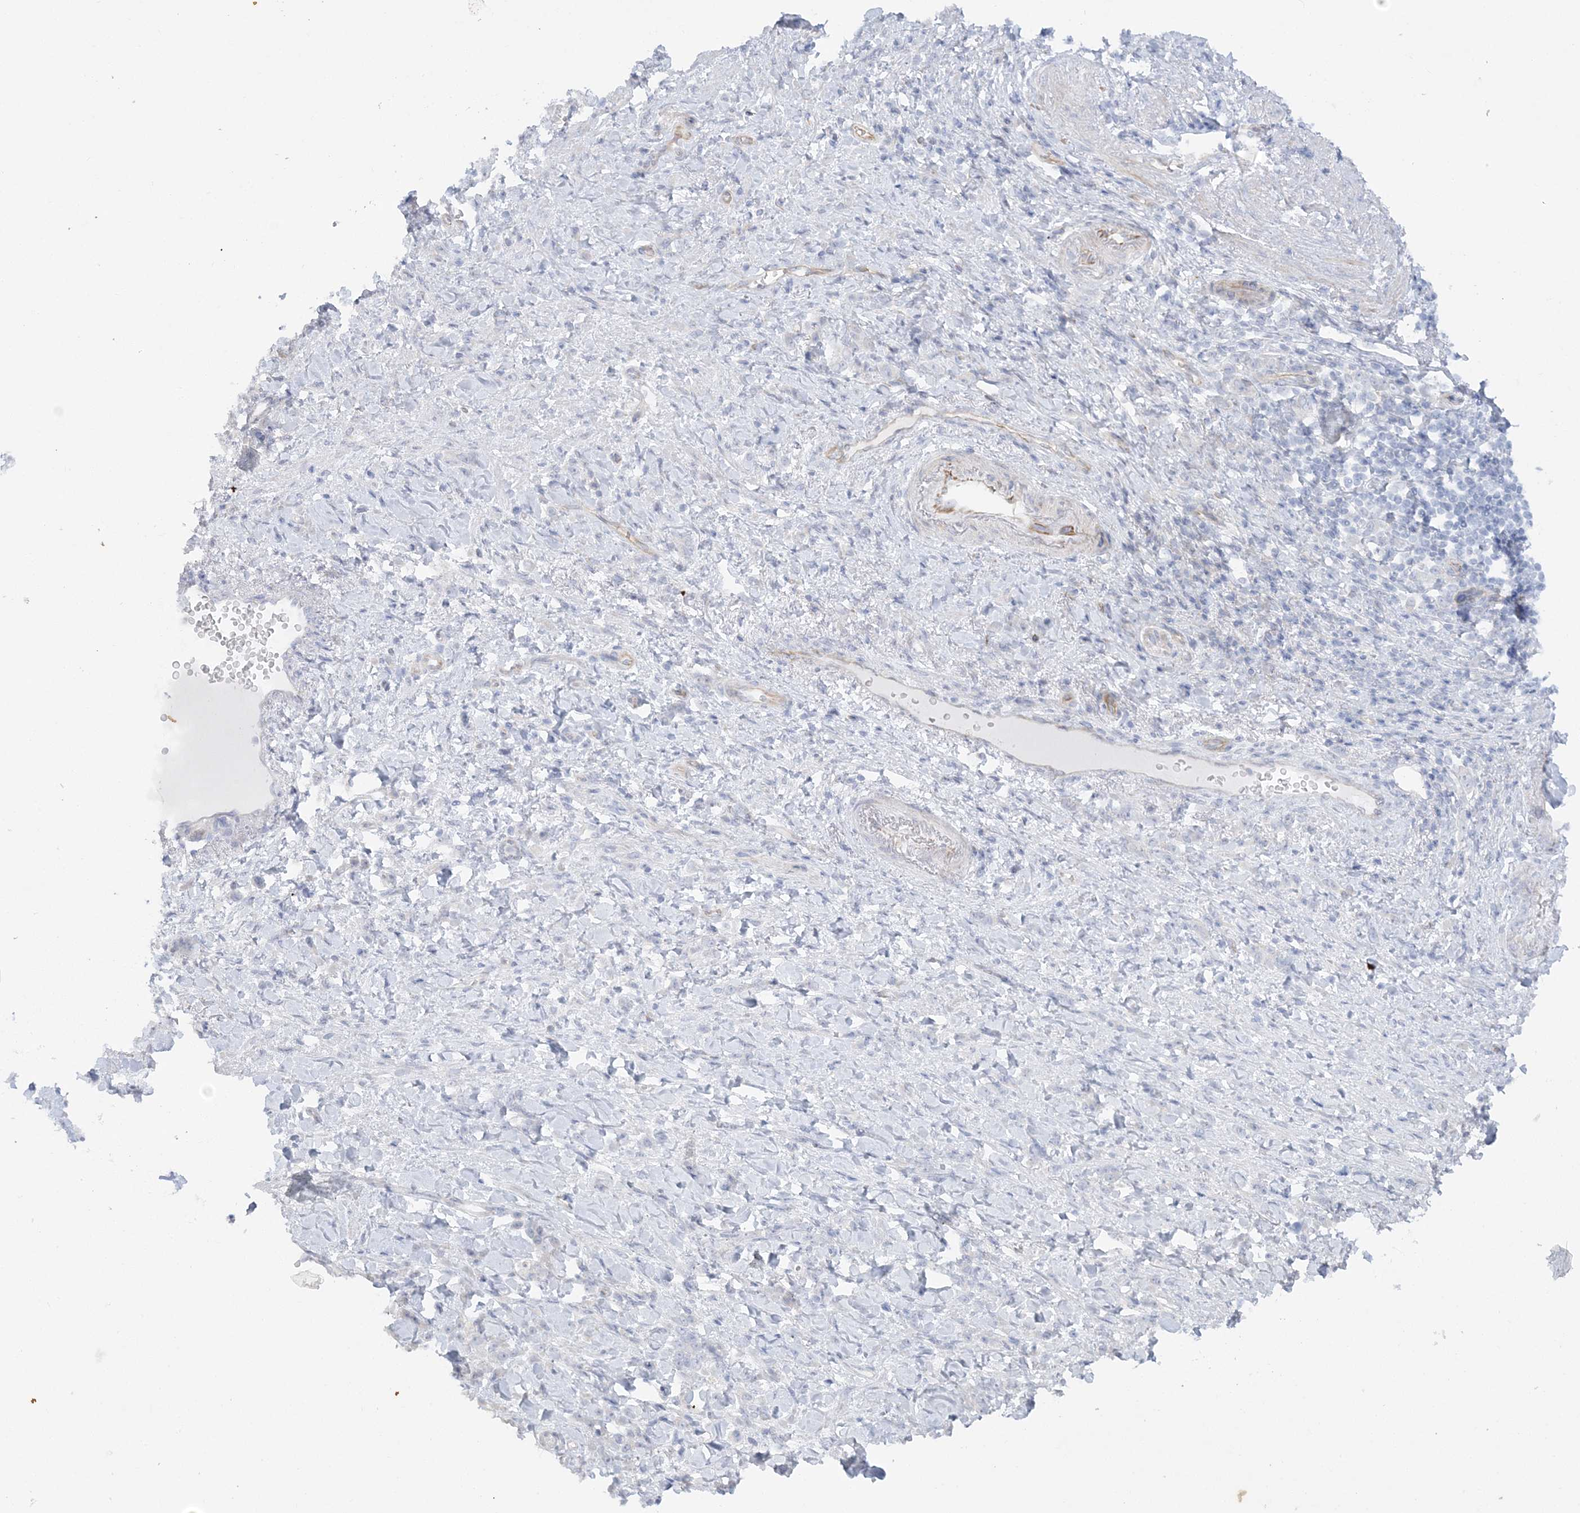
{"staining": {"intensity": "negative", "quantity": "none", "location": "none"}, "tissue": "stomach cancer", "cell_type": "Tumor cells", "image_type": "cancer", "snomed": [{"axis": "morphology", "description": "Normal tissue, NOS"}, {"axis": "morphology", "description": "Adenocarcinoma, NOS"}, {"axis": "topography", "description": "Stomach"}], "caption": "Immunohistochemical staining of human stomach adenocarcinoma reveals no significant expression in tumor cells. (DAB immunohistochemistry (IHC) with hematoxylin counter stain).", "gene": "SCLT1", "patient": {"sex": "male", "age": 82}}